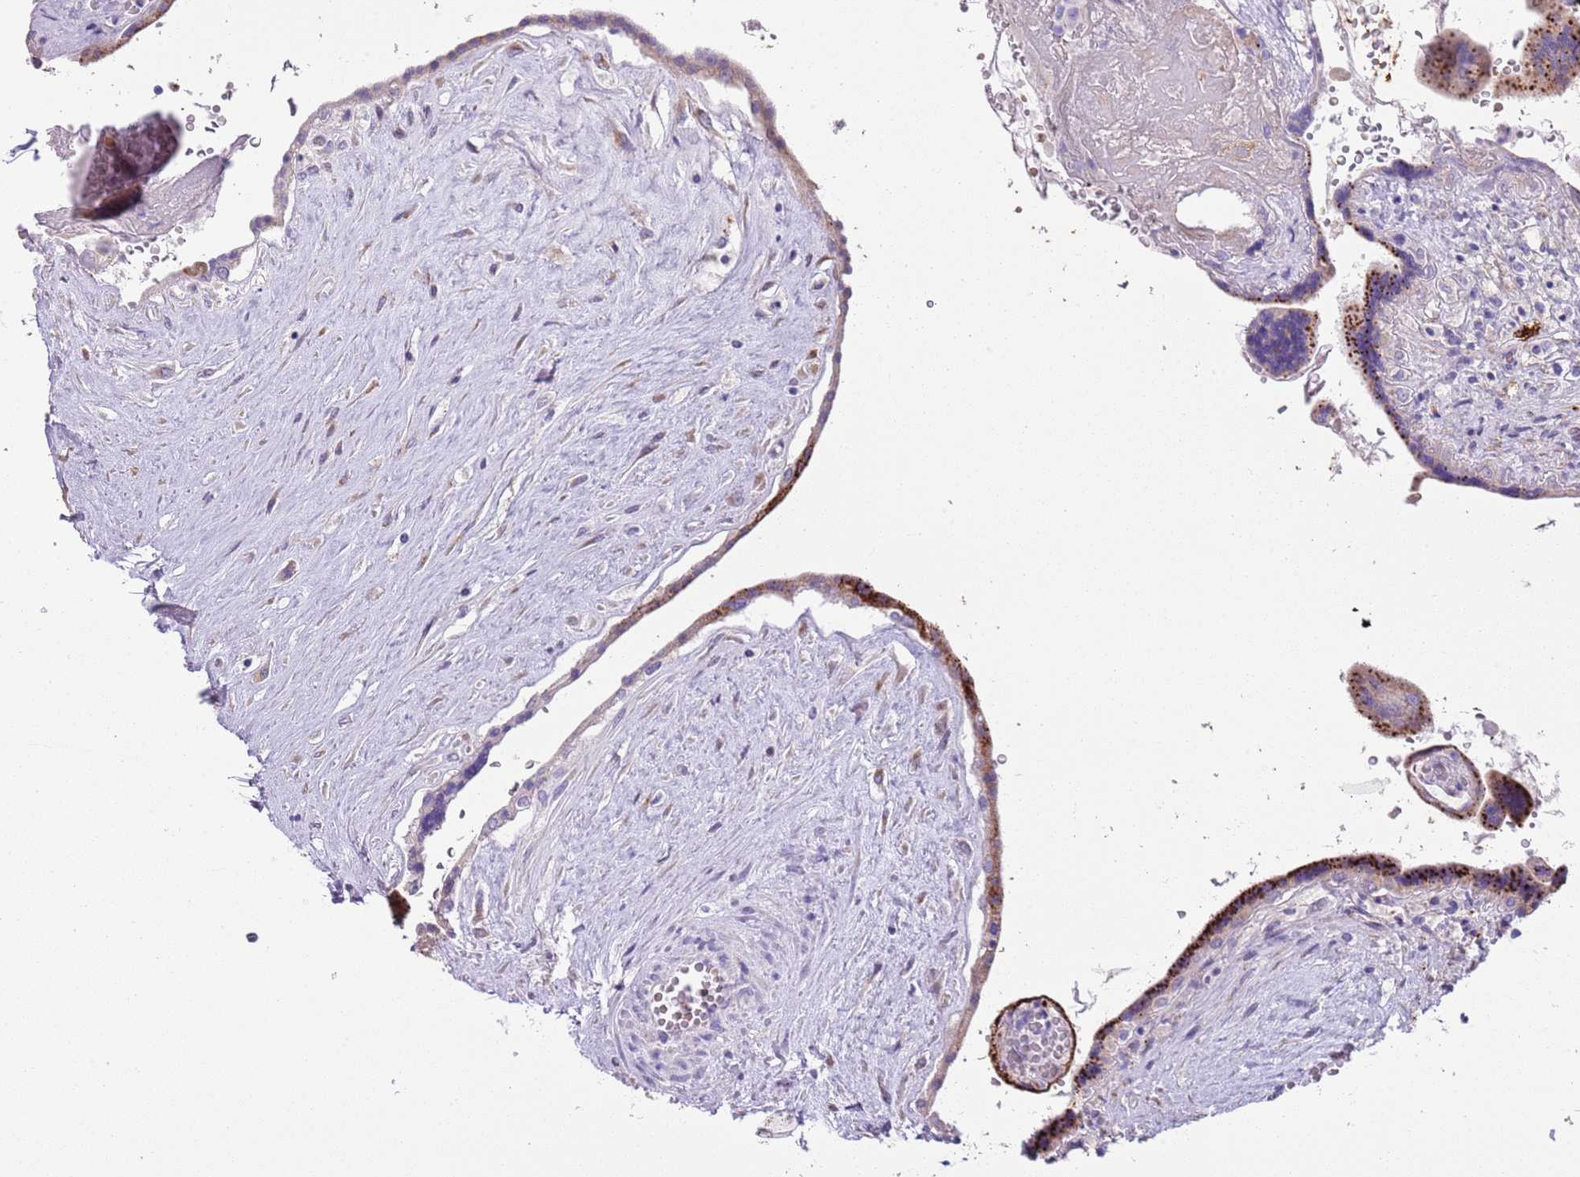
{"staining": {"intensity": "strong", "quantity": "<25%", "location": "cytoplasmic/membranous"}, "tissue": "placenta", "cell_type": "Trophoblastic cells", "image_type": "normal", "snomed": [{"axis": "morphology", "description": "Normal tissue, NOS"}, {"axis": "topography", "description": "Placenta"}], "caption": "Protein expression by immunohistochemistry (IHC) reveals strong cytoplasmic/membranous staining in approximately <25% of trophoblastic cells in unremarkable placenta.", "gene": "ABHD17C", "patient": {"sex": "female", "age": 37}}